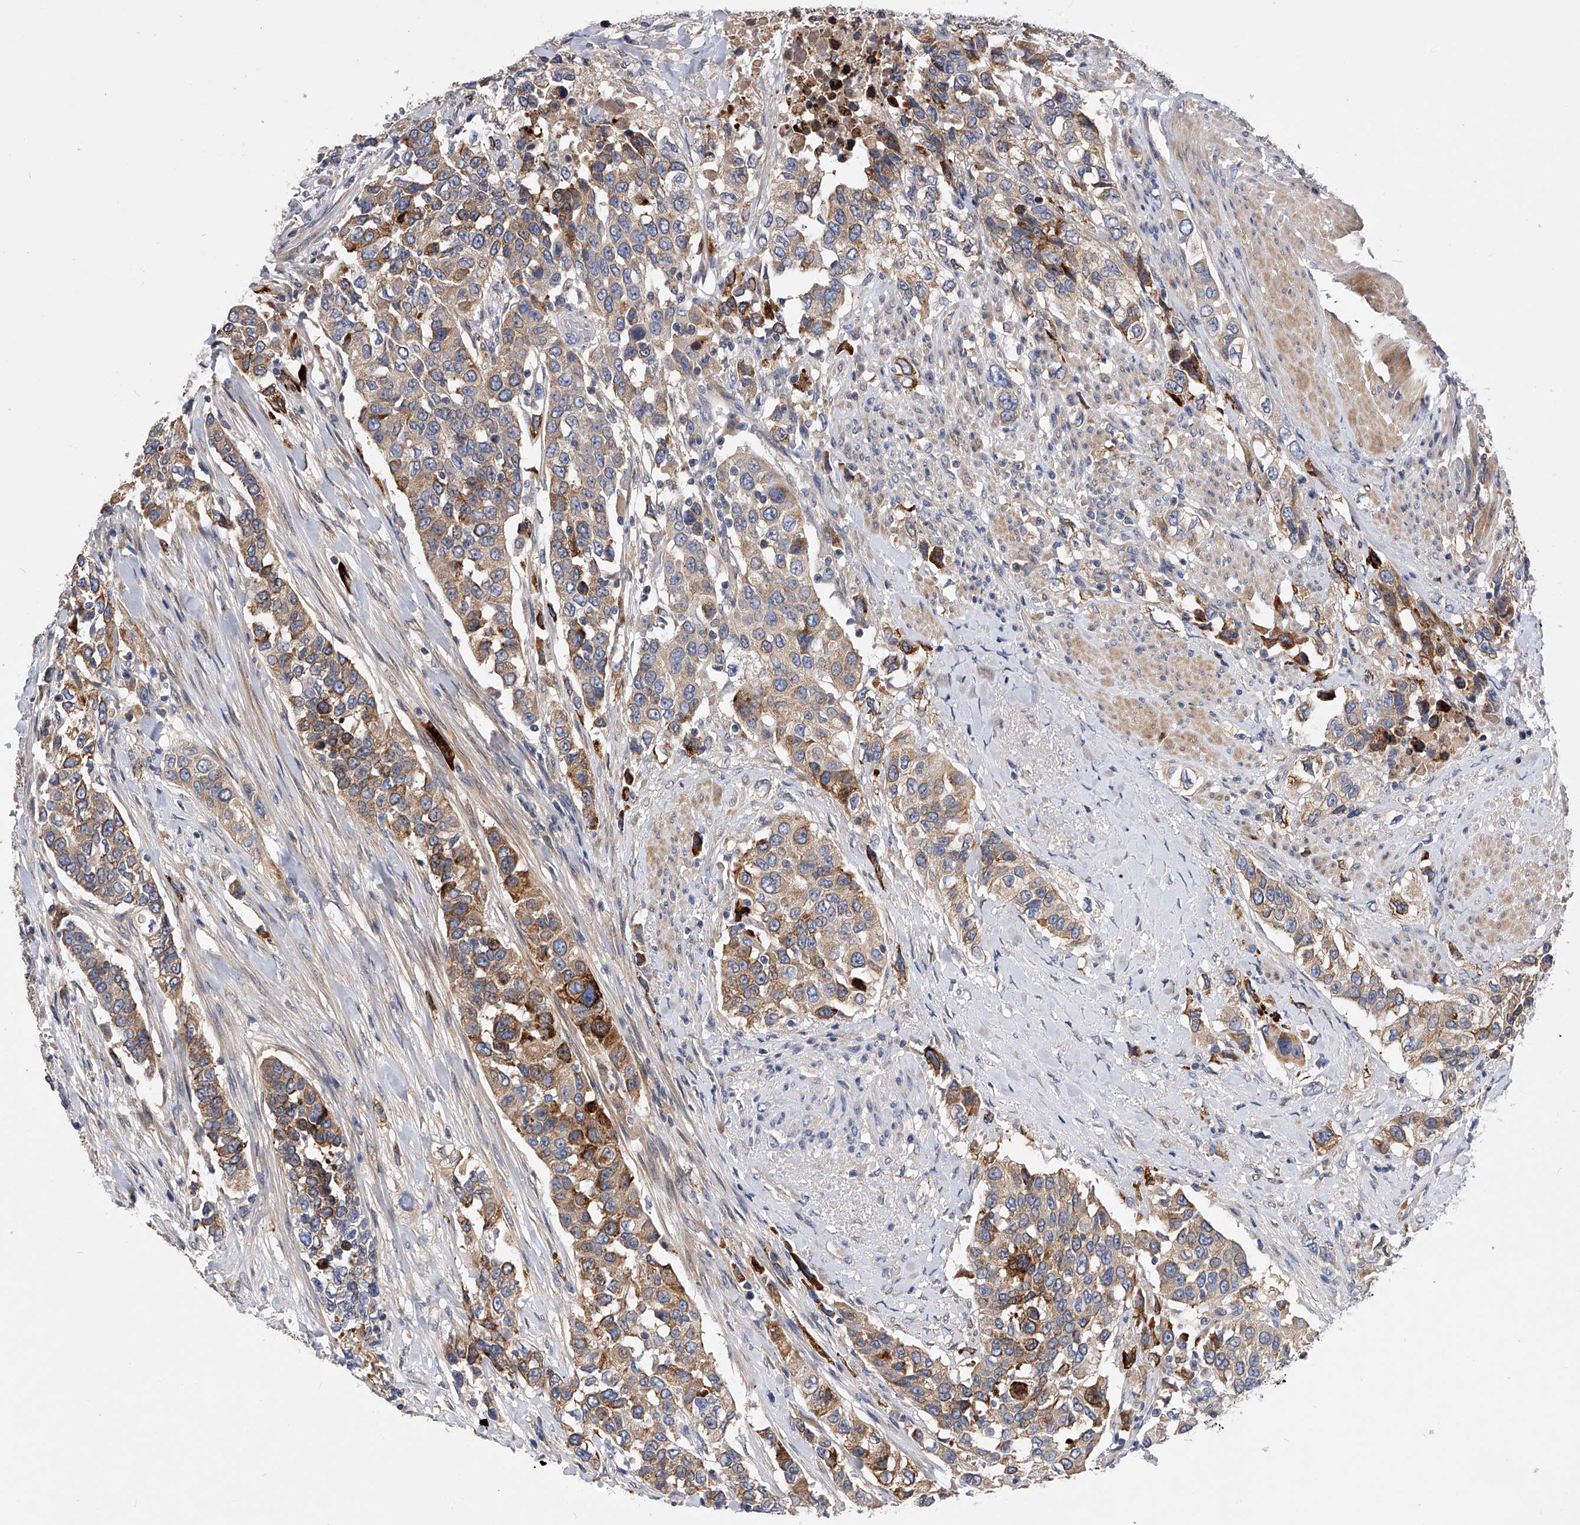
{"staining": {"intensity": "moderate", "quantity": "25%-75%", "location": "cytoplasmic/membranous"}, "tissue": "urothelial cancer", "cell_type": "Tumor cells", "image_type": "cancer", "snomed": [{"axis": "morphology", "description": "Urothelial carcinoma, High grade"}, {"axis": "topography", "description": "Urinary bladder"}], "caption": "A high-resolution micrograph shows immunohistochemistry staining of urothelial cancer, which exhibits moderate cytoplasmic/membranous positivity in approximately 25%-75% of tumor cells.", "gene": "ARL4C", "patient": {"sex": "female", "age": 80}}